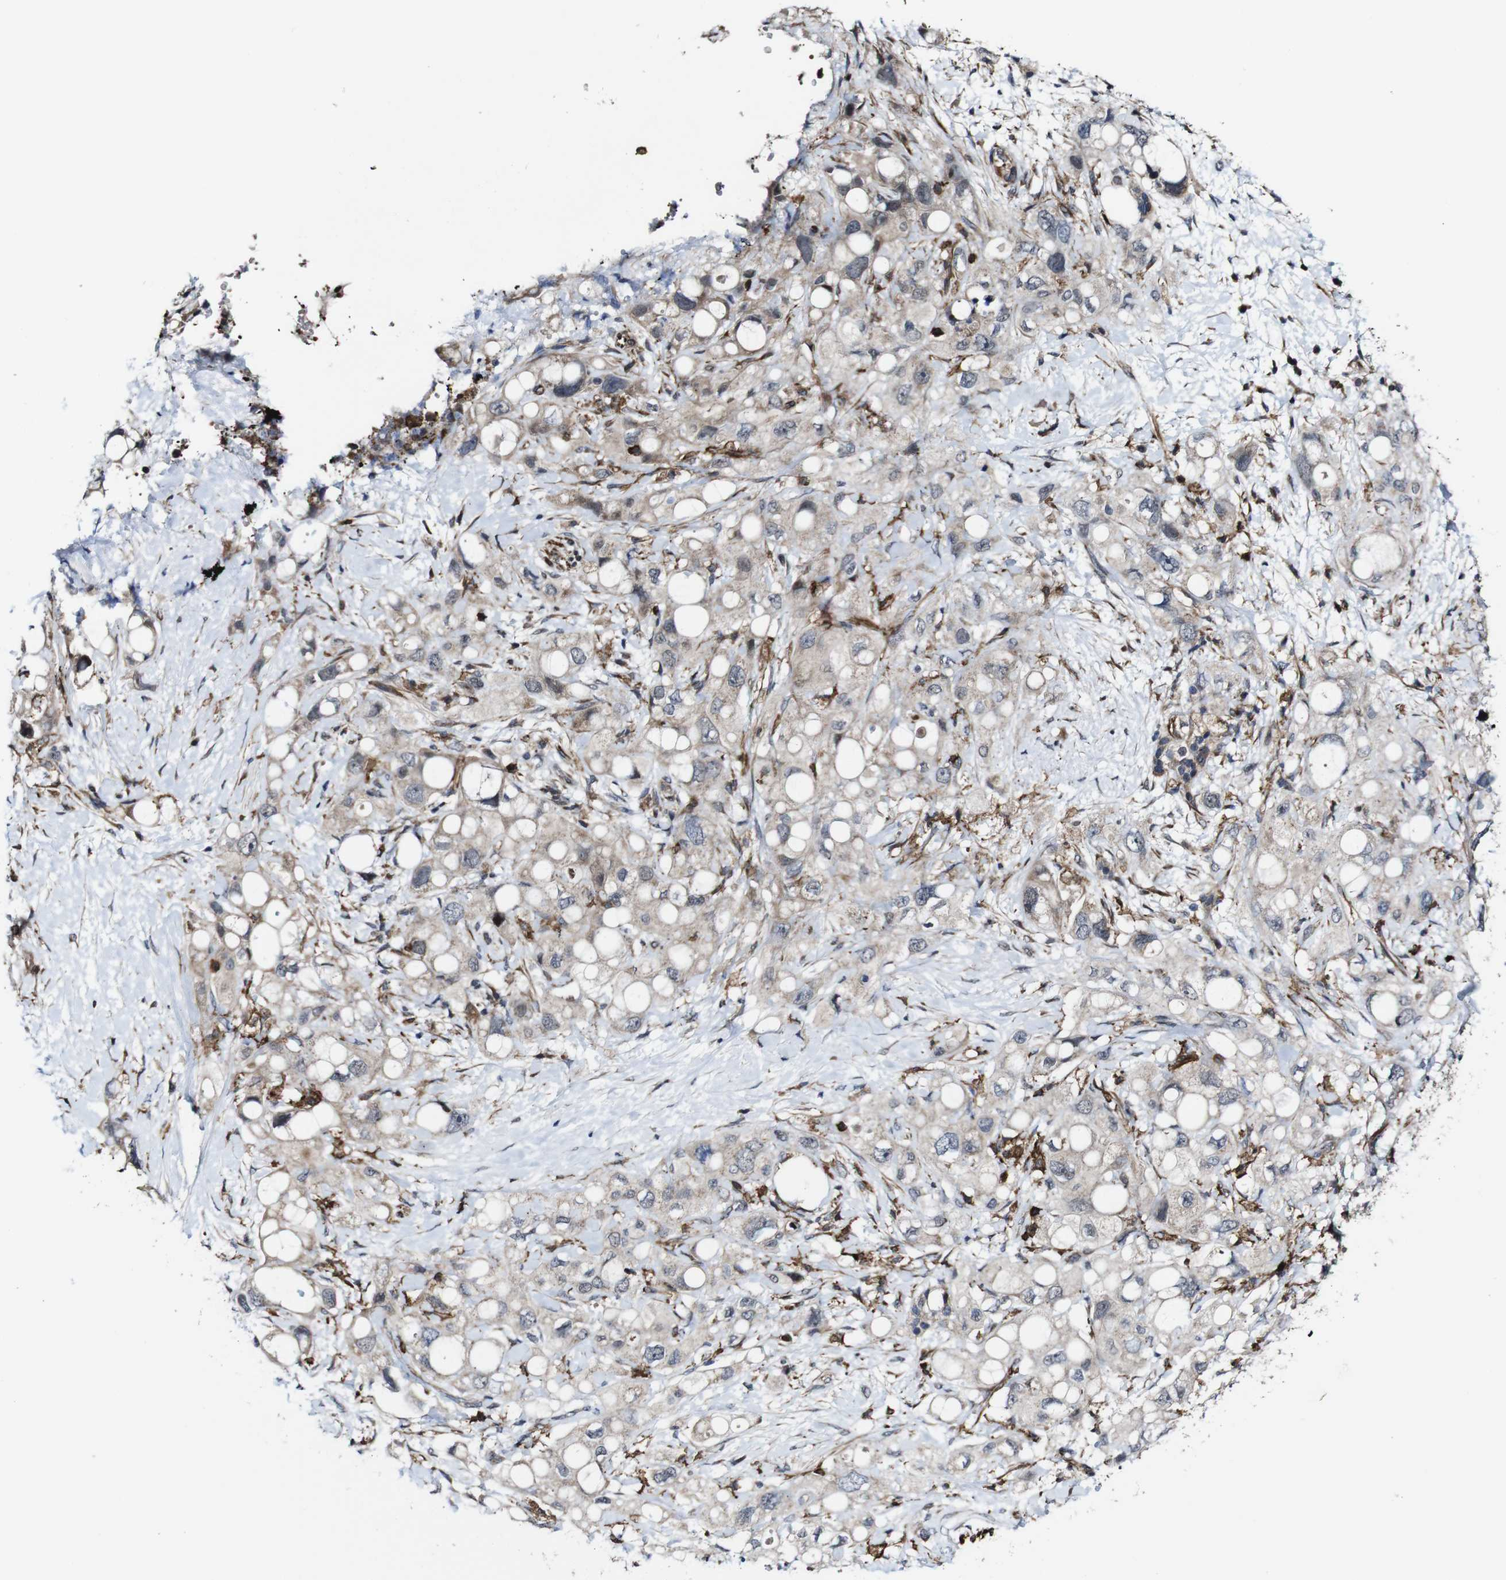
{"staining": {"intensity": "weak", "quantity": ">75%", "location": "cytoplasmic/membranous"}, "tissue": "pancreatic cancer", "cell_type": "Tumor cells", "image_type": "cancer", "snomed": [{"axis": "morphology", "description": "Adenocarcinoma, NOS"}, {"axis": "topography", "description": "Pancreas"}], "caption": "Immunohistochemical staining of human pancreatic cancer exhibits low levels of weak cytoplasmic/membranous protein expression in approximately >75% of tumor cells. The protein of interest is shown in brown color, while the nuclei are stained blue.", "gene": "JAK2", "patient": {"sex": "female", "age": 56}}